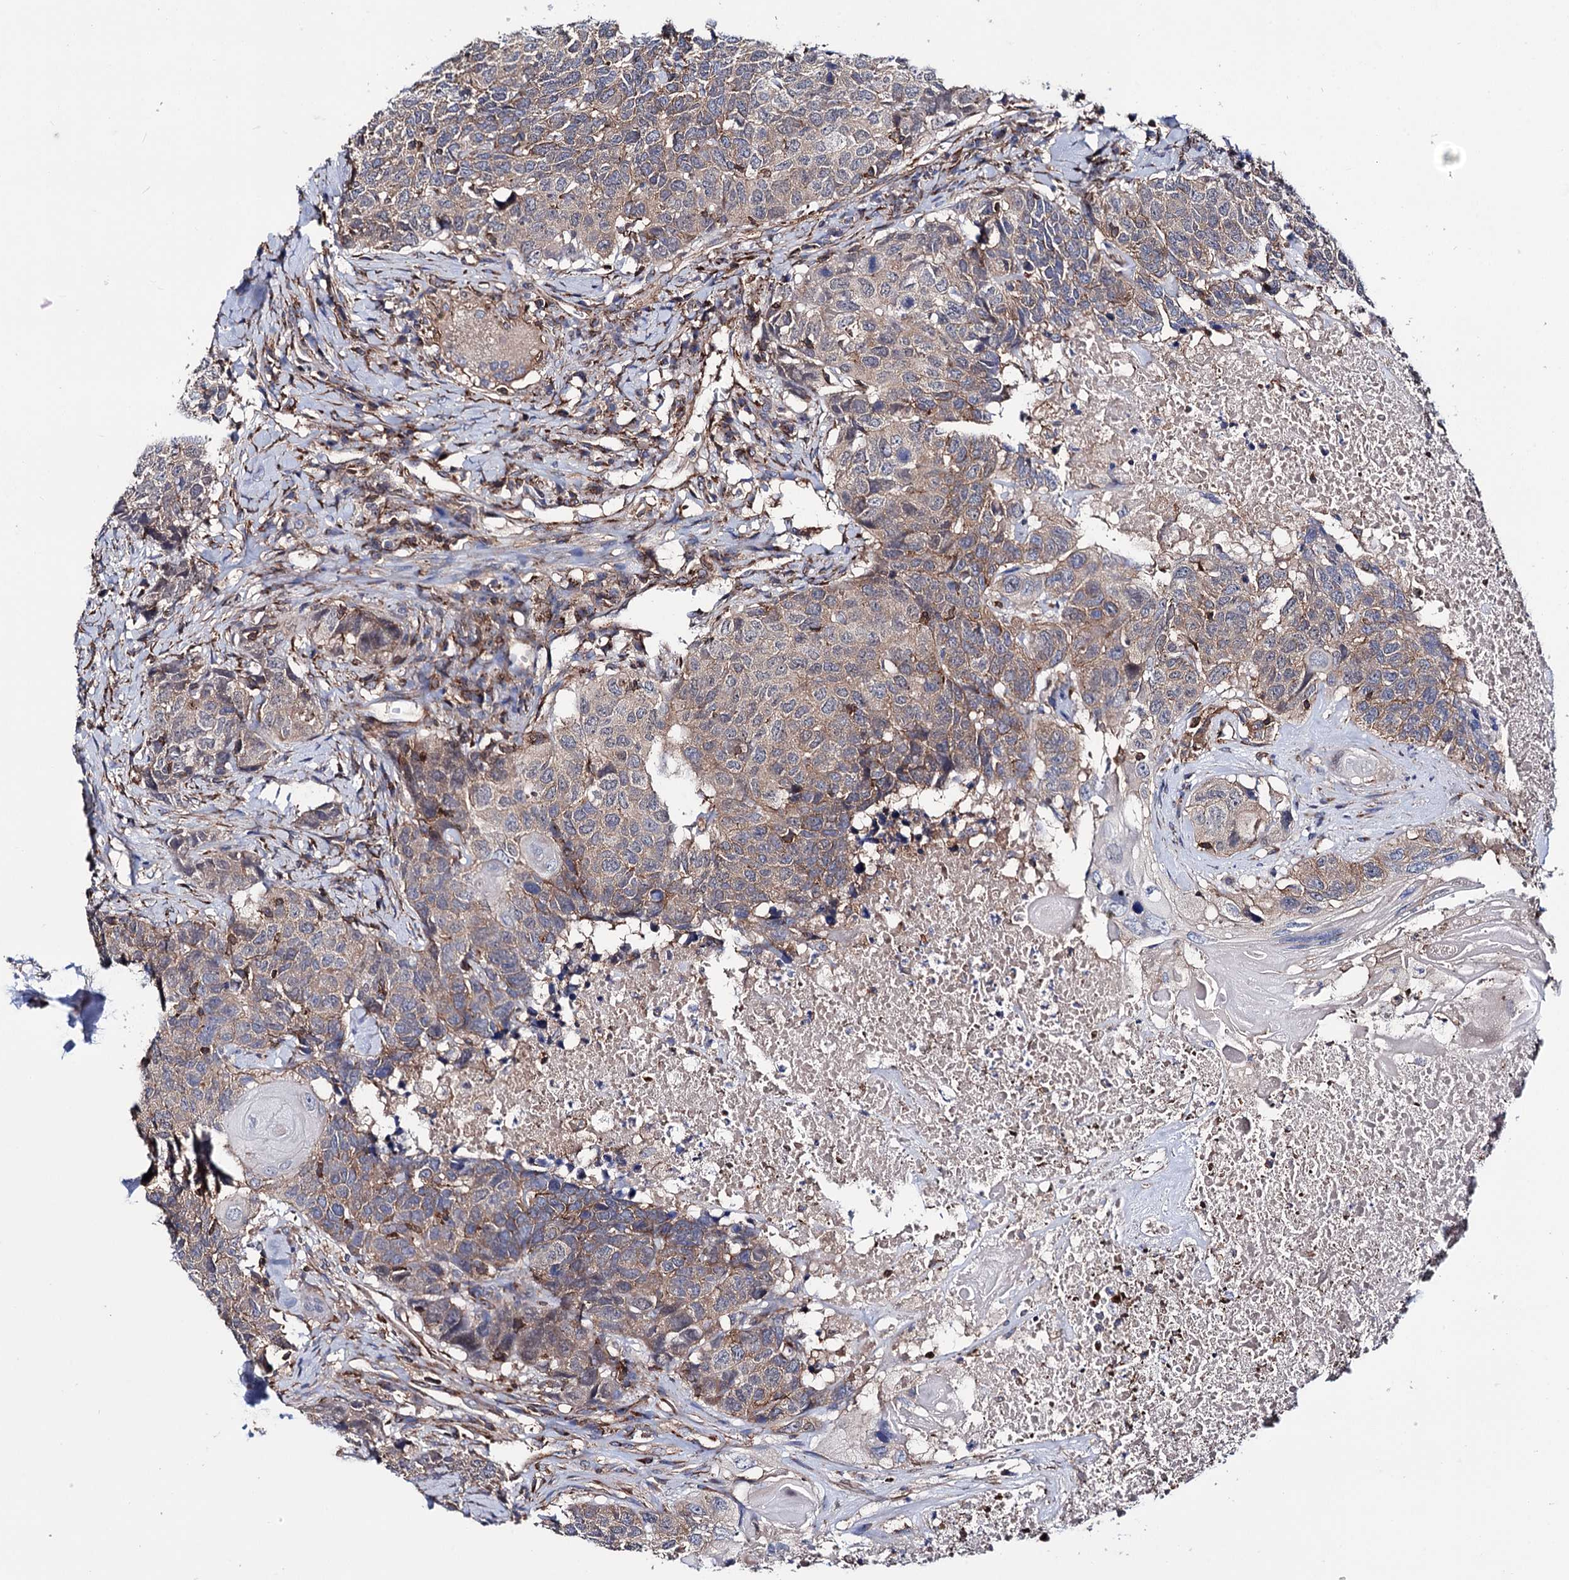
{"staining": {"intensity": "weak", "quantity": "25%-75%", "location": "cytoplasmic/membranous"}, "tissue": "head and neck cancer", "cell_type": "Tumor cells", "image_type": "cancer", "snomed": [{"axis": "morphology", "description": "Squamous cell carcinoma, NOS"}, {"axis": "topography", "description": "Head-Neck"}], "caption": "The micrograph shows staining of squamous cell carcinoma (head and neck), revealing weak cytoplasmic/membranous protein staining (brown color) within tumor cells.", "gene": "DEF6", "patient": {"sex": "male", "age": 66}}